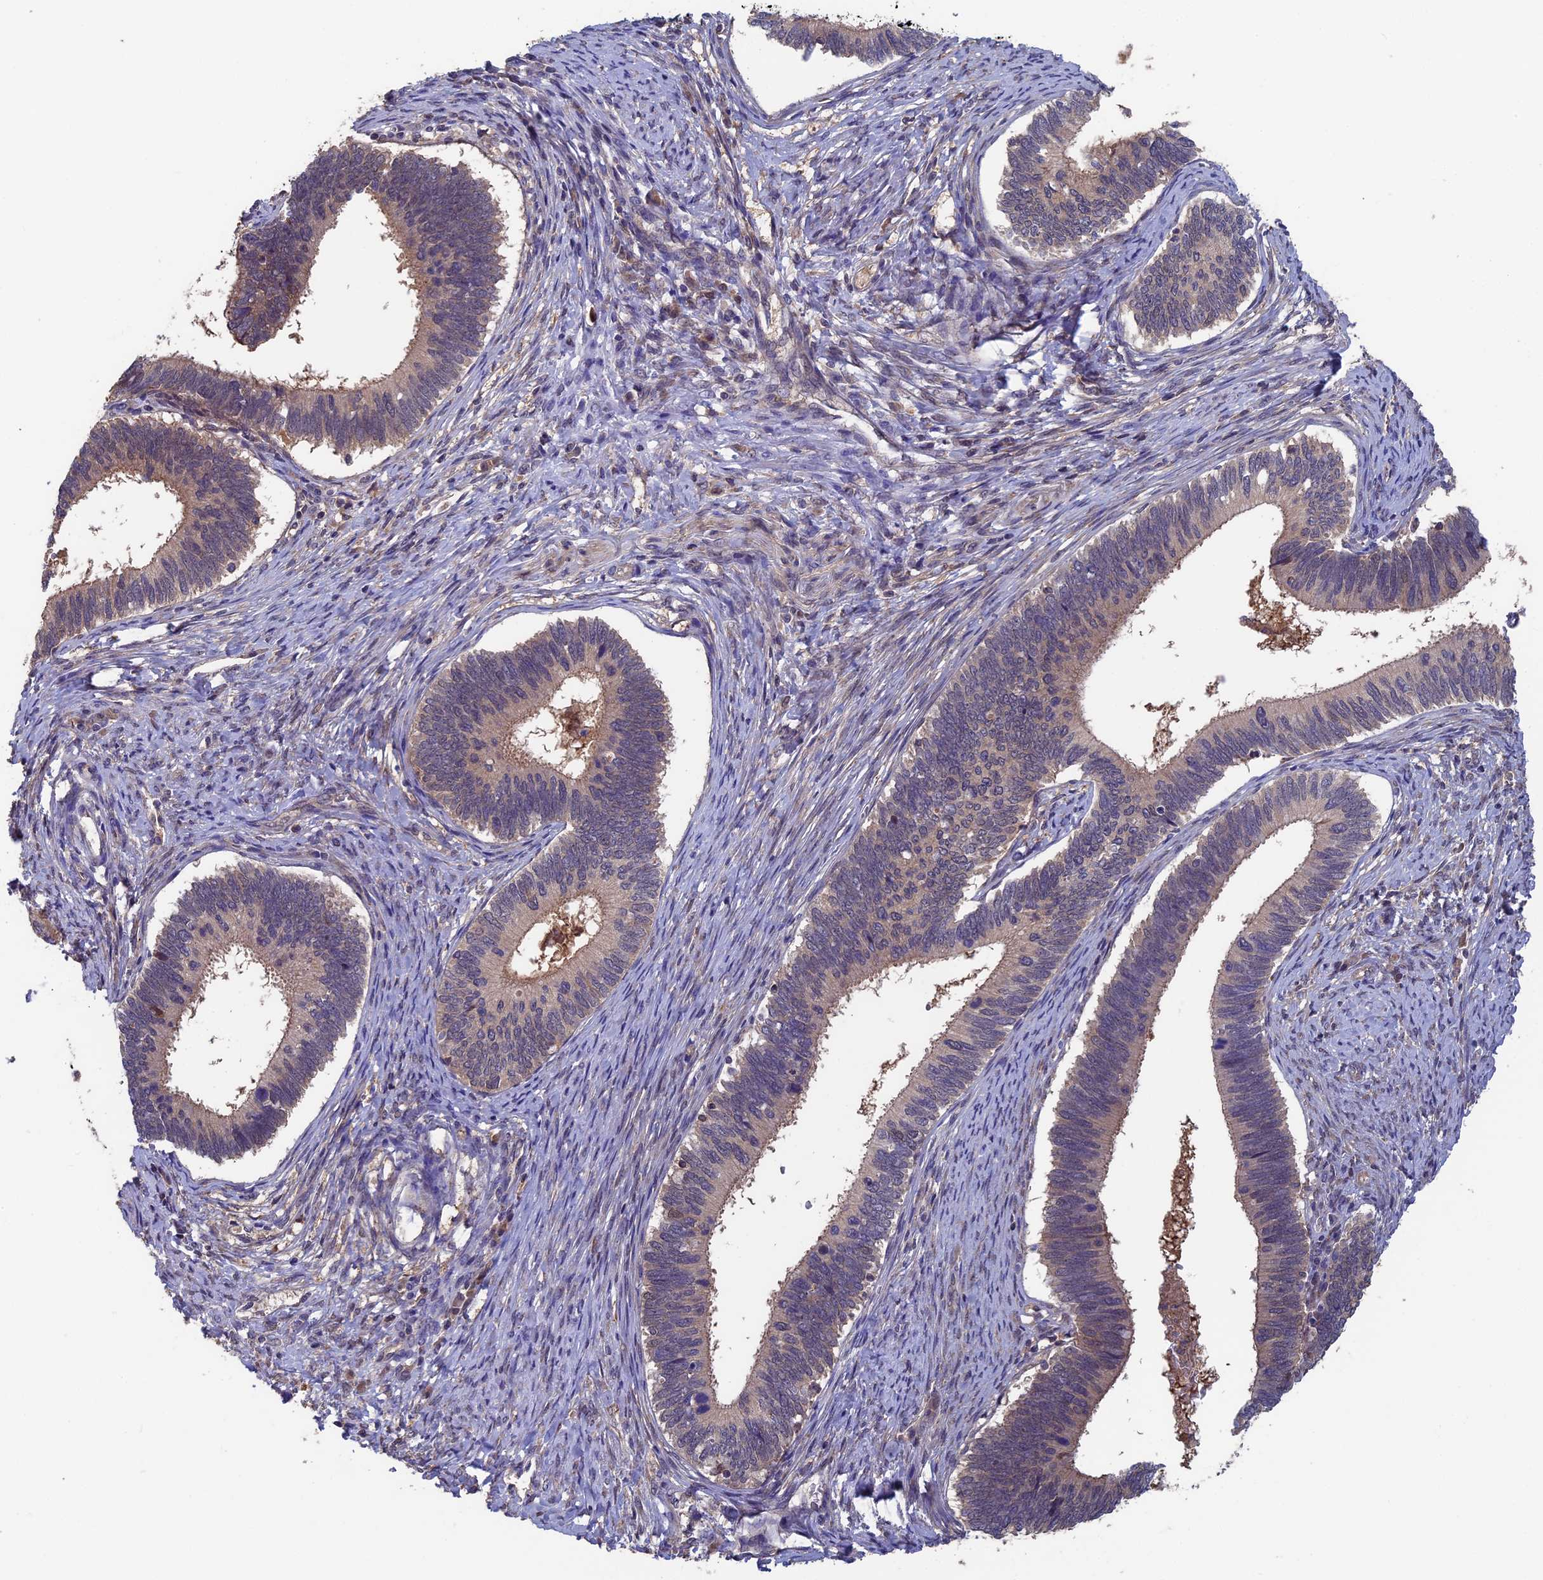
{"staining": {"intensity": "weak", "quantity": "<25%", "location": "cytoplasmic/membranous"}, "tissue": "cervical cancer", "cell_type": "Tumor cells", "image_type": "cancer", "snomed": [{"axis": "morphology", "description": "Adenocarcinoma, NOS"}, {"axis": "topography", "description": "Cervix"}], "caption": "Tumor cells are negative for protein expression in human cervical adenocarcinoma. The staining was performed using DAB (3,3'-diaminobenzidine) to visualize the protein expression in brown, while the nuclei were stained in blue with hematoxylin (Magnification: 20x).", "gene": "LCMT1", "patient": {"sex": "female", "age": 42}}